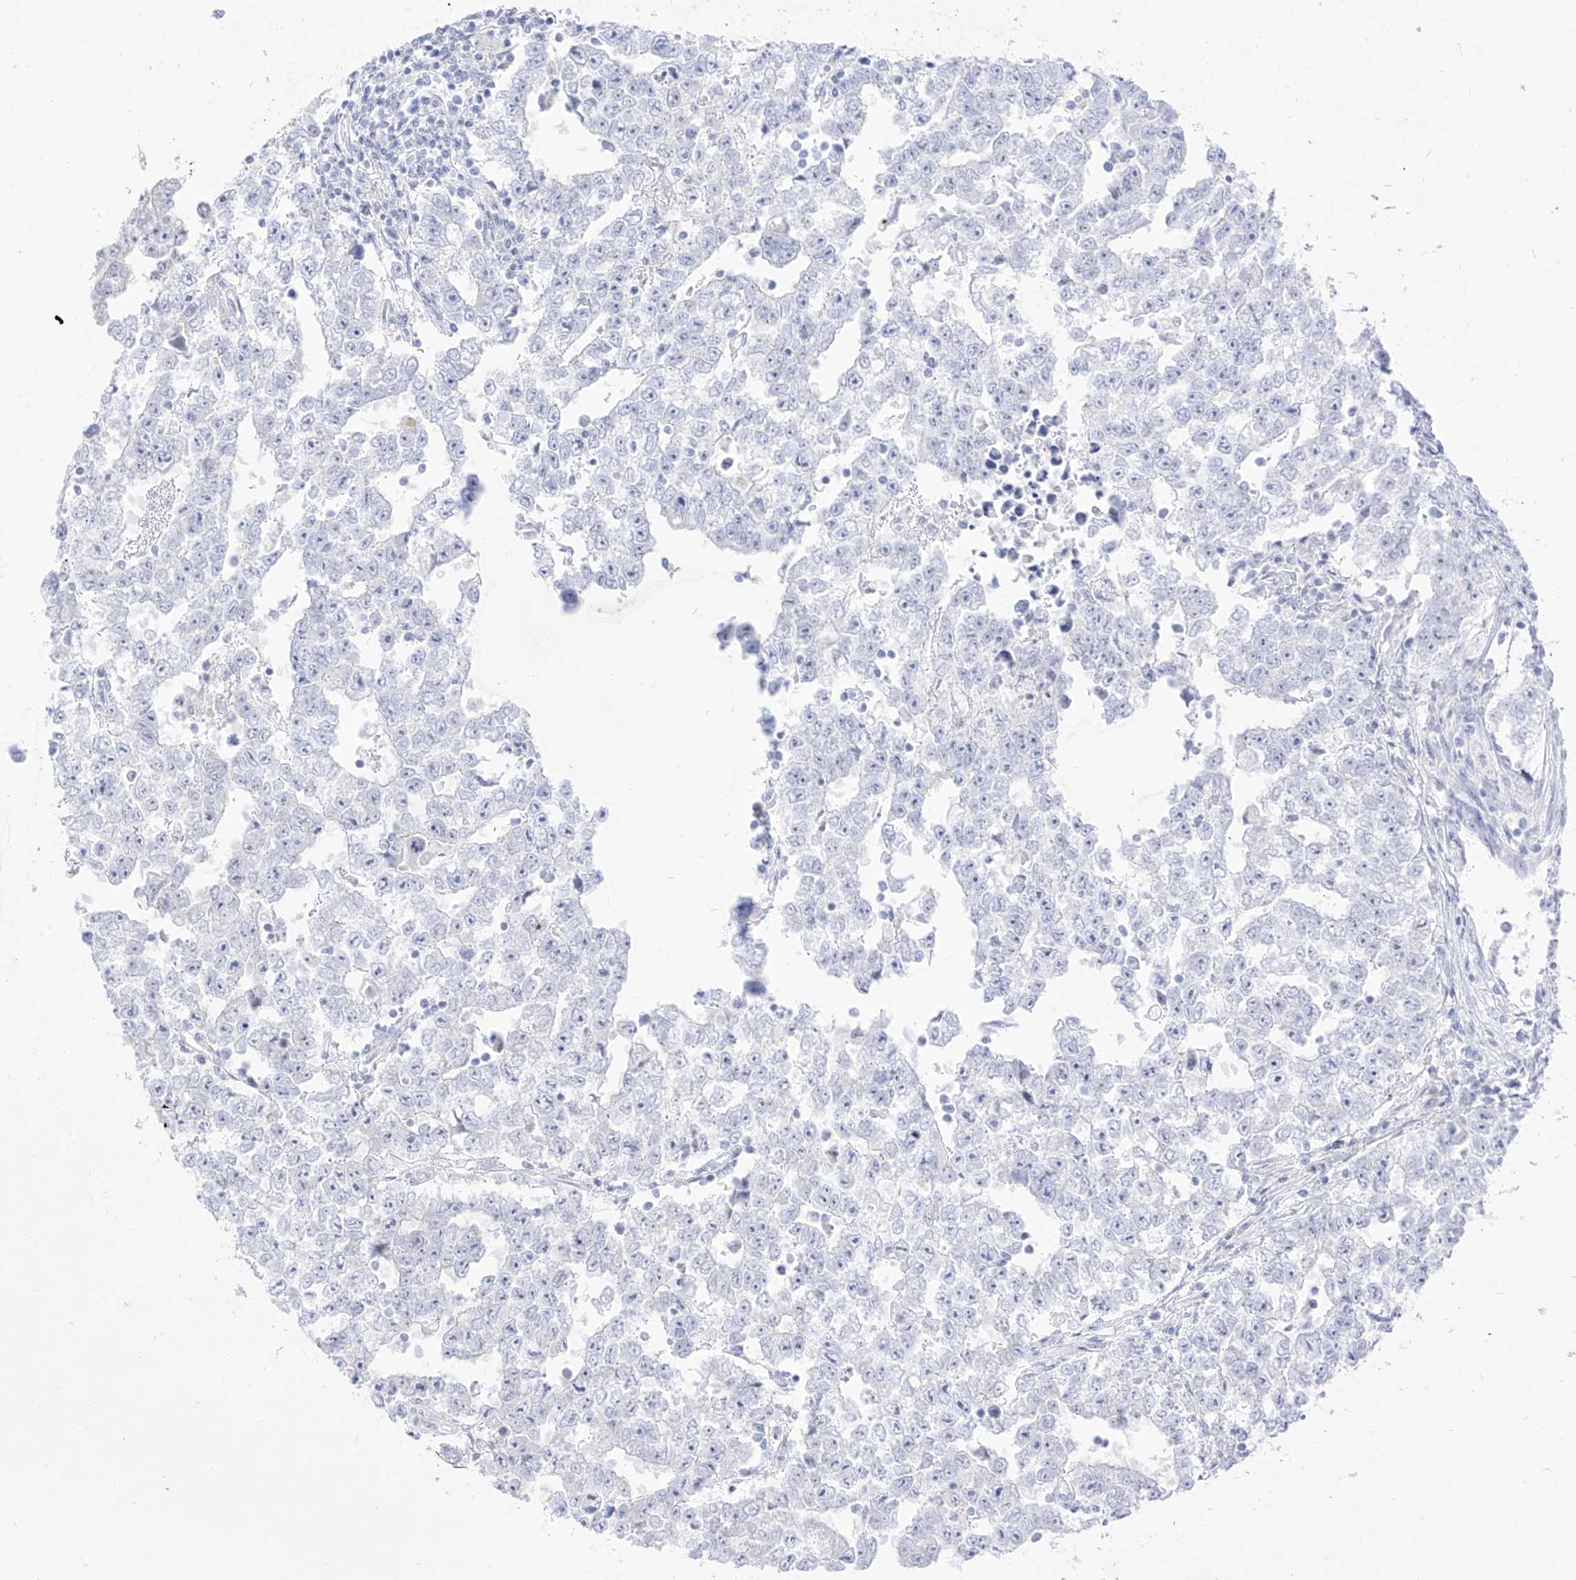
{"staining": {"intensity": "negative", "quantity": "none", "location": "none"}, "tissue": "testis cancer", "cell_type": "Tumor cells", "image_type": "cancer", "snomed": [{"axis": "morphology", "description": "Carcinoma, Embryonal, NOS"}, {"axis": "topography", "description": "Testis"}], "caption": "This micrograph is of testis cancer (embryonal carcinoma) stained with immunohistochemistry to label a protein in brown with the nuclei are counter-stained blue. There is no expression in tumor cells.", "gene": "TGM4", "patient": {"sex": "male", "age": 25}}